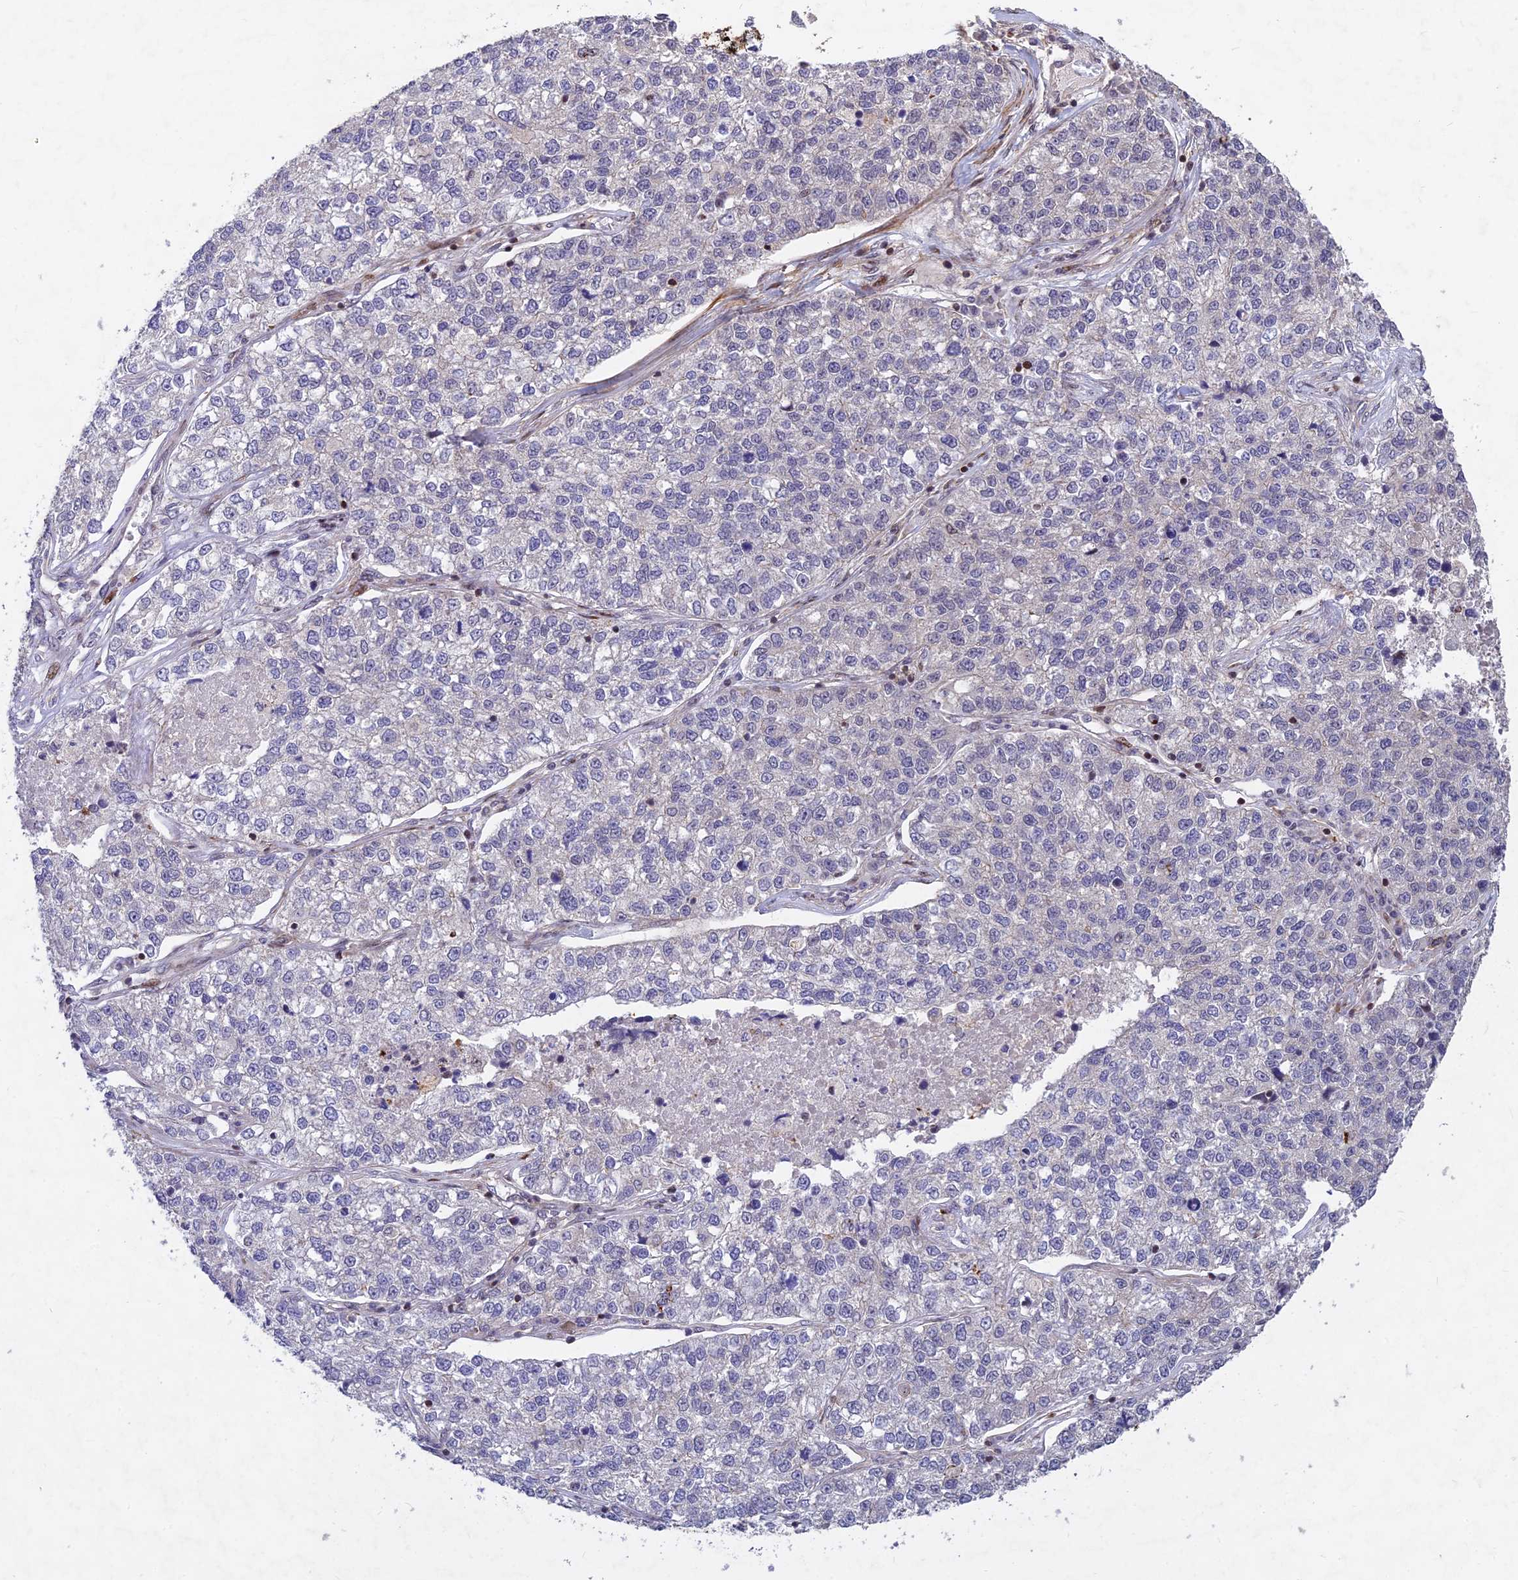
{"staining": {"intensity": "negative", "quantity": "none", "location": "none"}, "tissue": "lung cancer", "cell_type": "Tumor cells", "image_type": "cancer", "snomed": [{"axis": "morphology", "description": "Adenocarcinoma, NOS"}, {"axis": "topography", "description": "Lung"}], "caption": "Immunohistochemistry (IHC) histopathology image of human lung cancer (adenocarcinoma) stained for a protein (brown), which exhibits no staining in tumor cells.", "gene": "RELCH", "patient": {"sex": "male", "age": 49}}